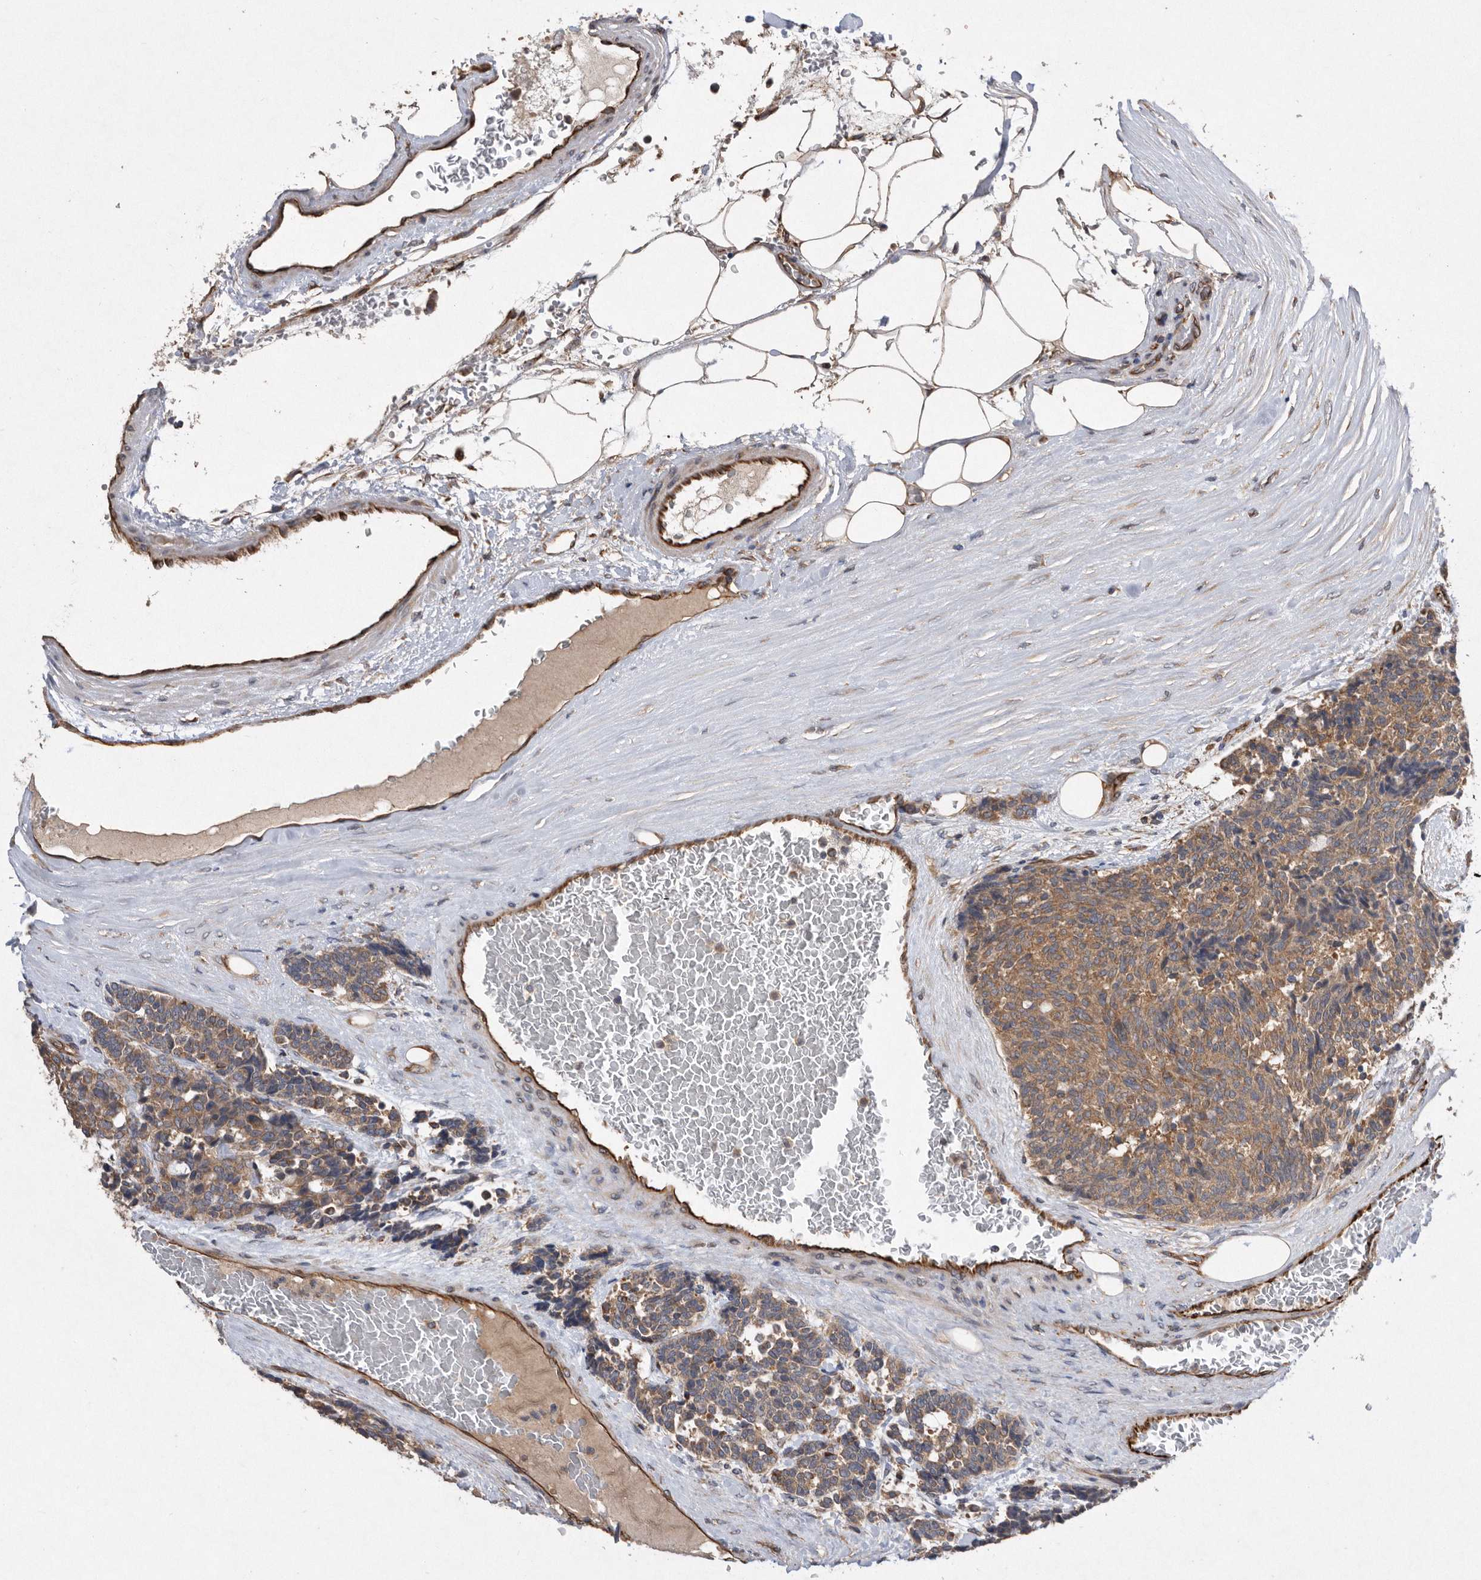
{"staining": {"intensity": "moderate", "quantity": "25%-75%", "location": "cytoplasmic/membranous"}, "tissue": "carcinoid", "cell_type": "Tumor cells", "image_type": "cancer", "snomed": [{"axis": "morphology", "description": "Carcinoid, malignant, NOS"}, {"axis": "topography", "description": "Pancreas"}], "caption": "An immunohistochemistry (IHC) photomicrograph of neoplastic tissue is shown. Protein staining in brown highlights moderate cytoplasmic/membranous positivity in carcinoid within tumor cells. (brown staining indicates protein expression, while blue staining denotes nuclei).", "gene": "PON2", "patient": {"sex": "female", "age": 54}}